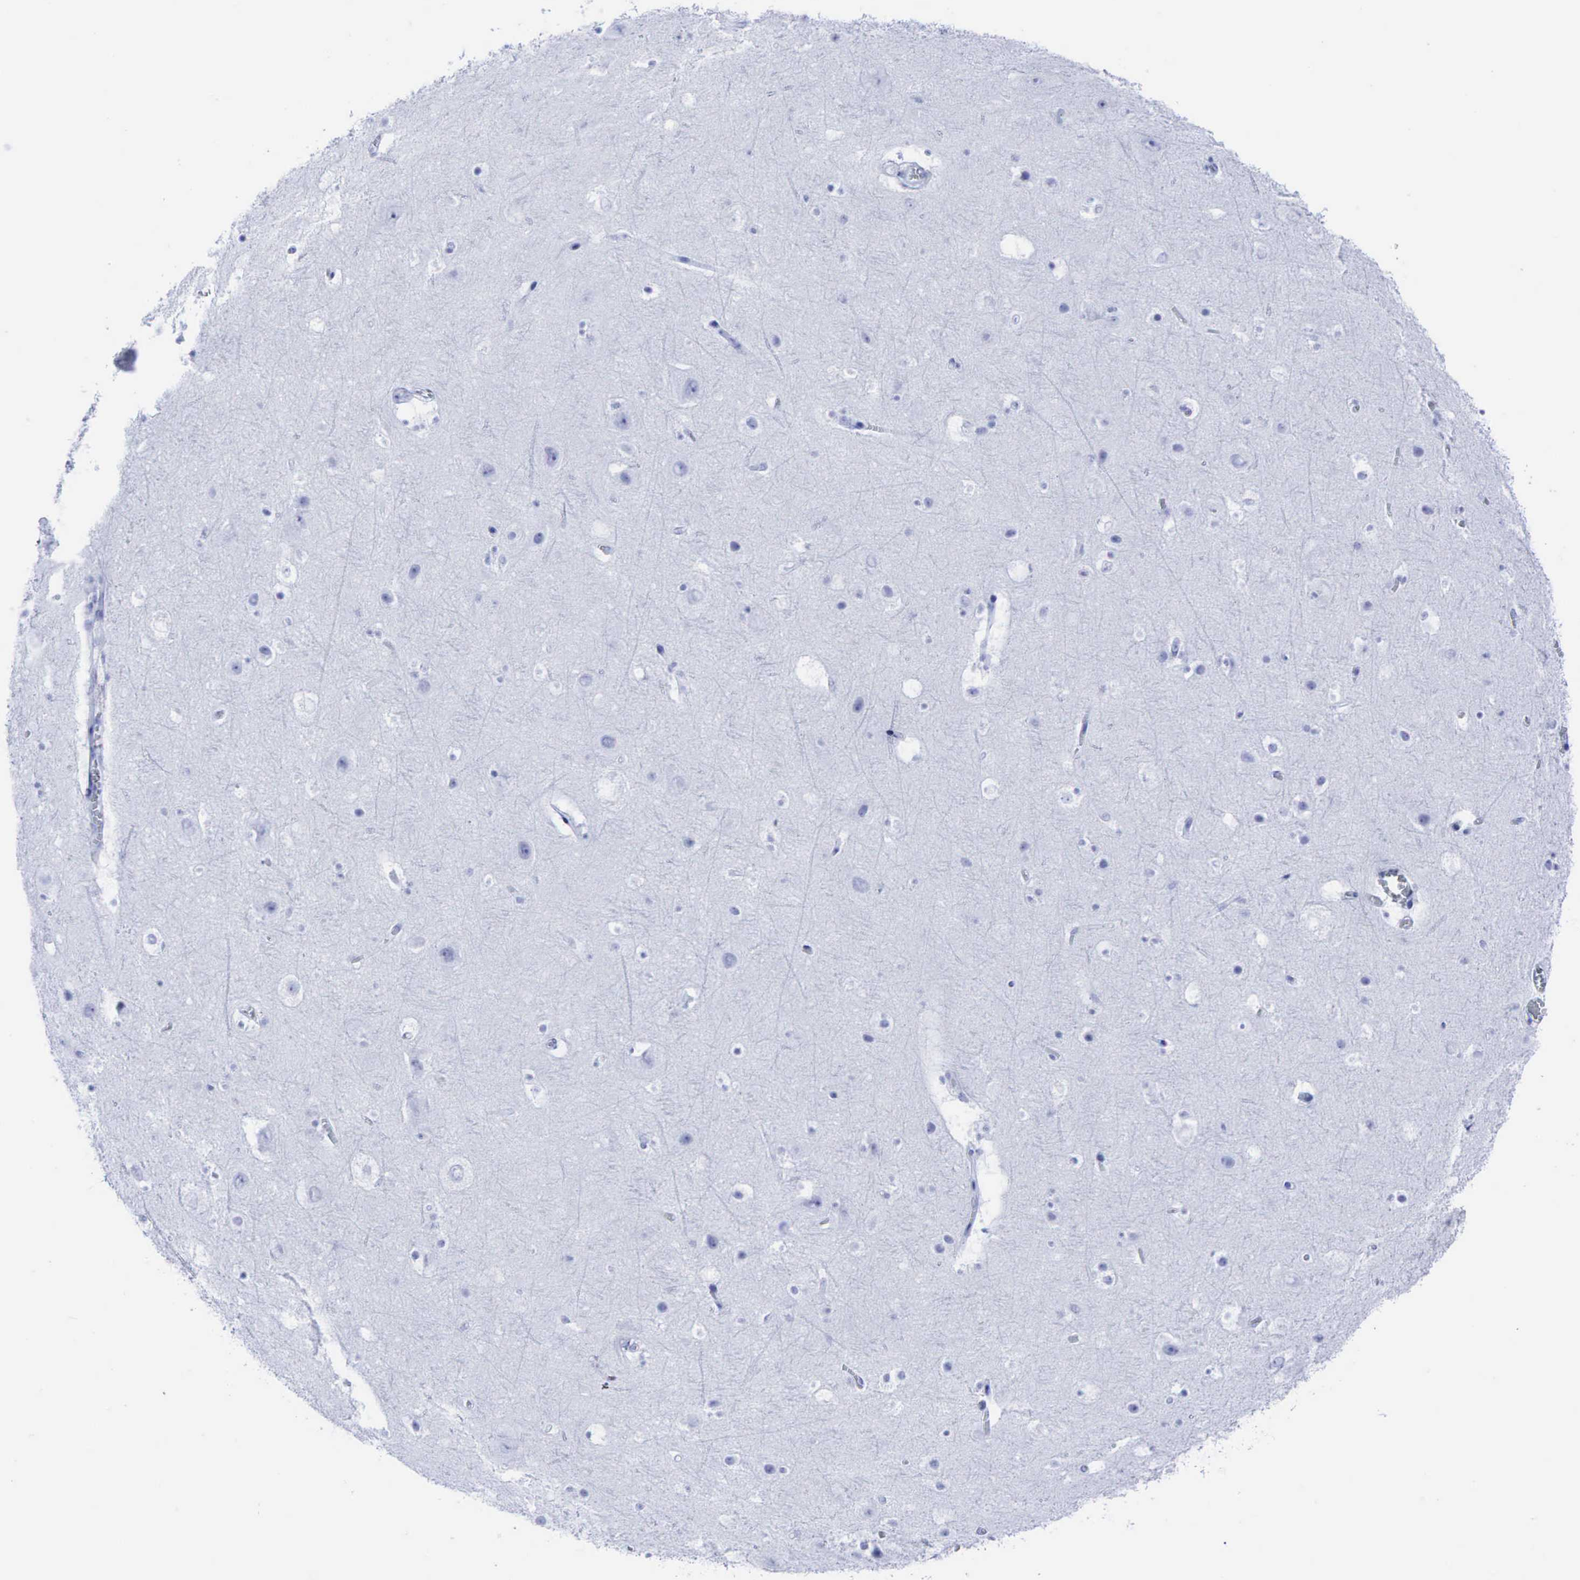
{"staining": {"intensity": "negative", "quantity": "none", "location": "none"}, "tissue": "cerebral cortex", "cell_type": "Endothelial cells", "image_type": "normal", "snomed": [{"axis": "morphology", "description": "Normal tissue, NOS"}, {"axis": "topography", "description": "Cerebral cortex"}], "caption": "Immunohistochemical staining of benign human cerebral cortex reveals no significant expression in endothelial cells. (Immunohistochemistry, brightfield microscopy, high magnification).", "gene": "CEACAM5", "patient": {"sex": "male", "age": 45}}